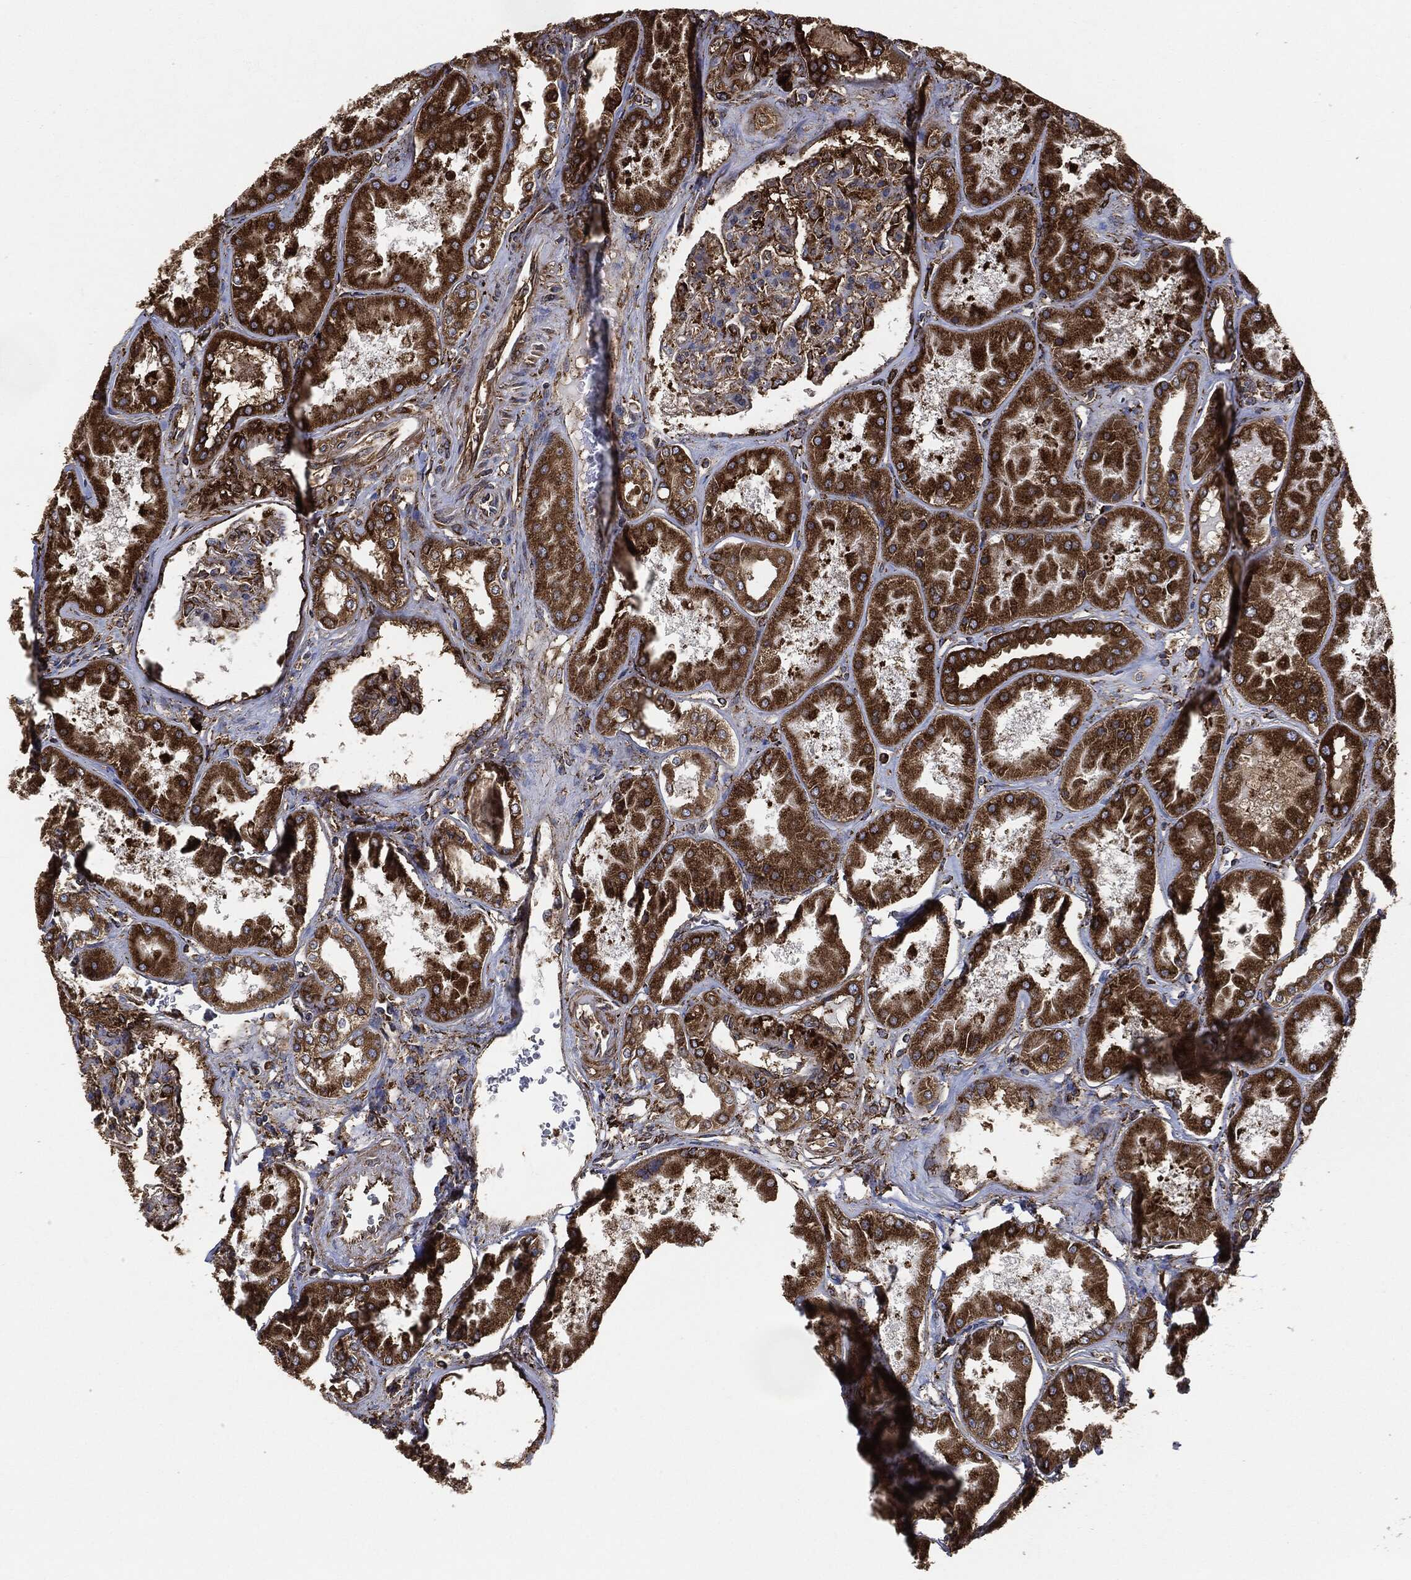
{"staining": {"intensity": "strong", "quantity": "<25%", "location": "cytoplasmic/membranous"}, "tissue": "kidney", "cell_type": "Cells in glomeruli", "image_type": "normal", "snomed": [{"axis": "morphology", "description": "Normal tissue, NOS"}, {"axis": "topography", "description": "Kidney"}], "caption": "High-power microscopy captured an immunohistochemistry histopathology image of benign kidney, revealing strong cytoplasmic/membranous staining in about <25% of cells in glomeruli. The staining was performed using DAB (3,3'-diaminobenzidine) to visualize the protein expression in brown, while the nuclei were stained in blue with hematoxylin (Magnification: 20x).", "gene": "AMFR", "patient": {"sex": "female", "age": 56}}